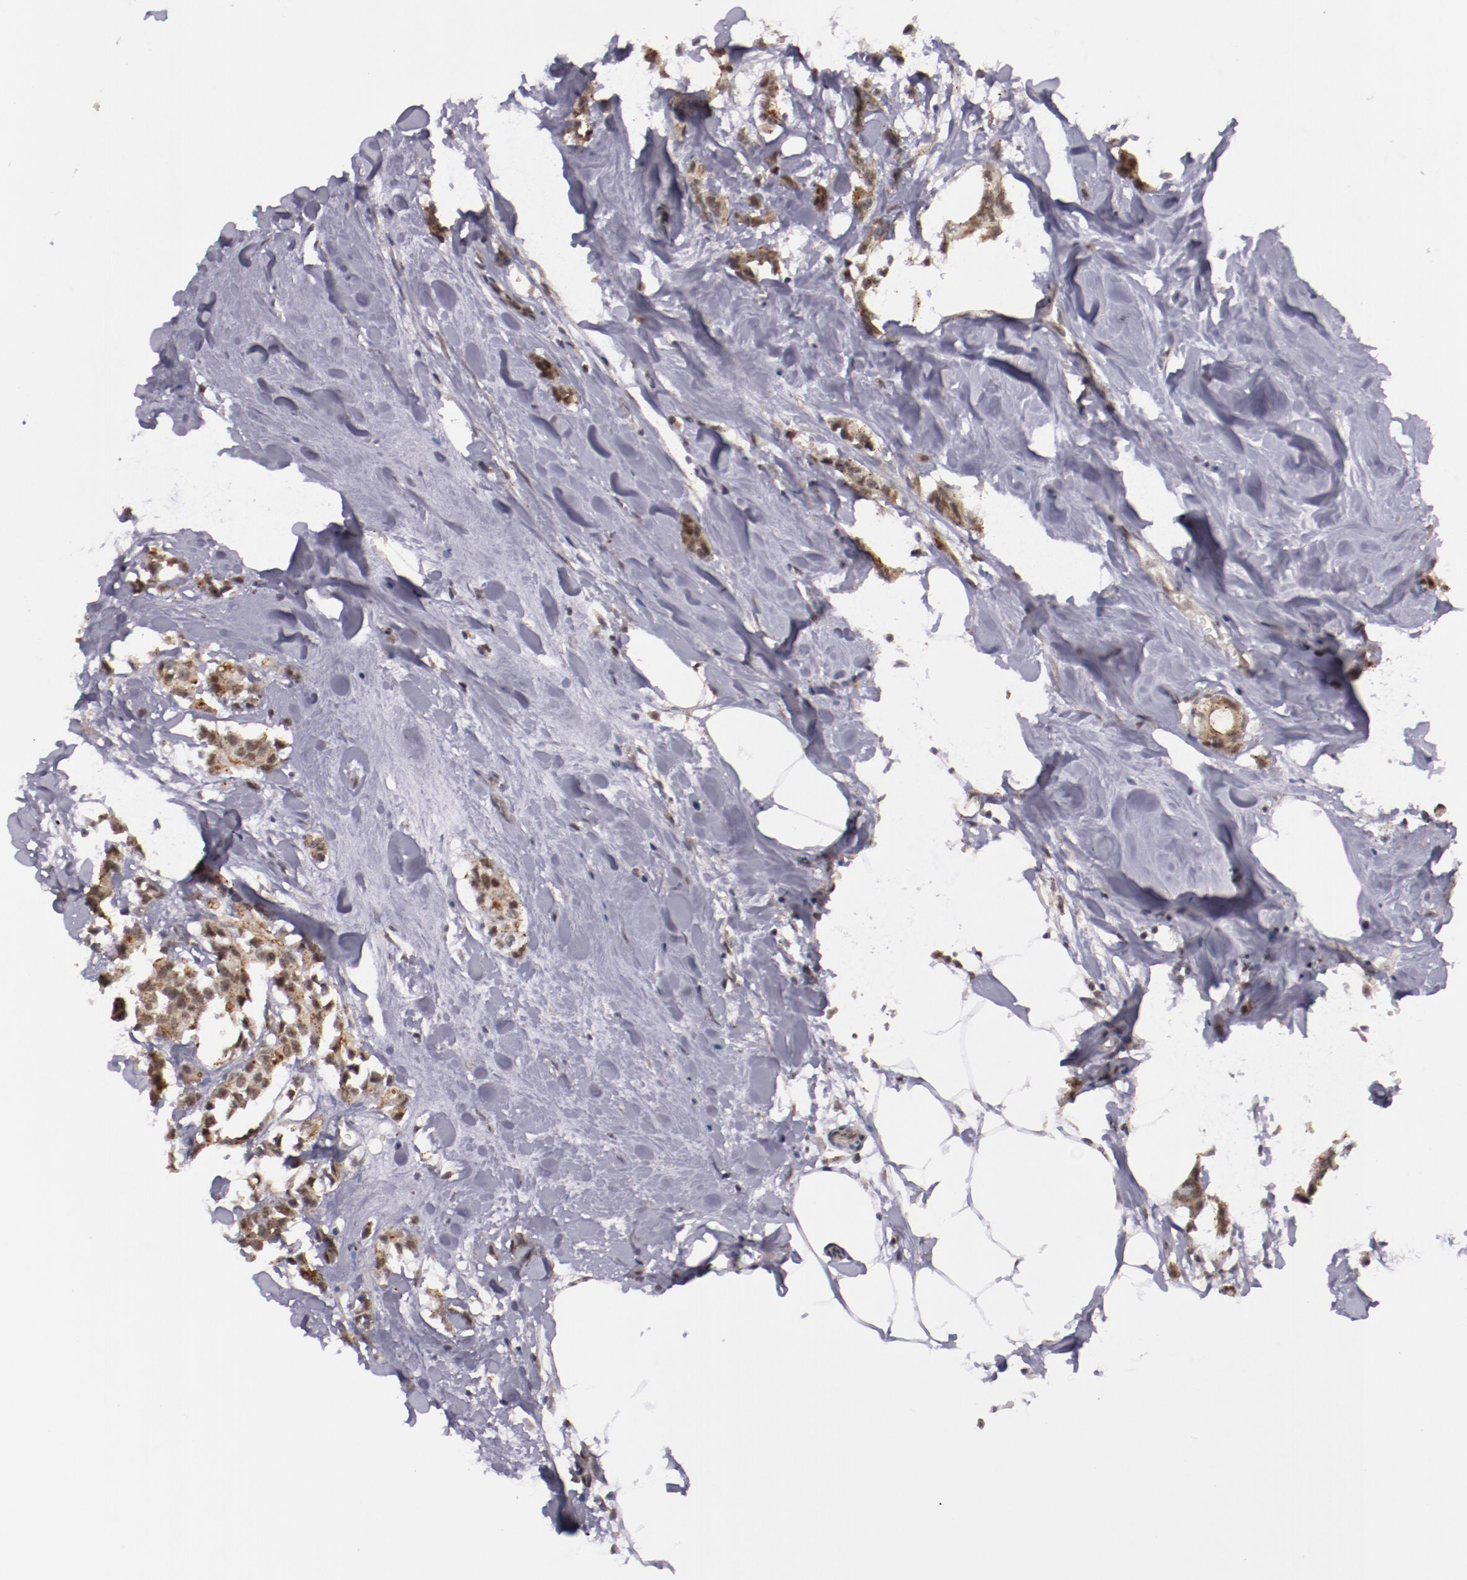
{"staining": {"intensity": "moderate", "quantity": ">75%", "location": "cytoplasmic/membranous"}, "tissue": "breast cancer", "cell_type": "Tumor cells", "image_type": "cancer", "snomed": [{"axis": "morphology", "description": "Duct carcinoma"}, {"axis": "topography", "description": "Breast"}], "caption": "Immunohistochemical staining of human breast cancer shows moderate cytoplasmic/membranous protein positivity in about >75% of tumor cells.", "gene": "SYP", "patient": {"sex": "female", "age": 84}}